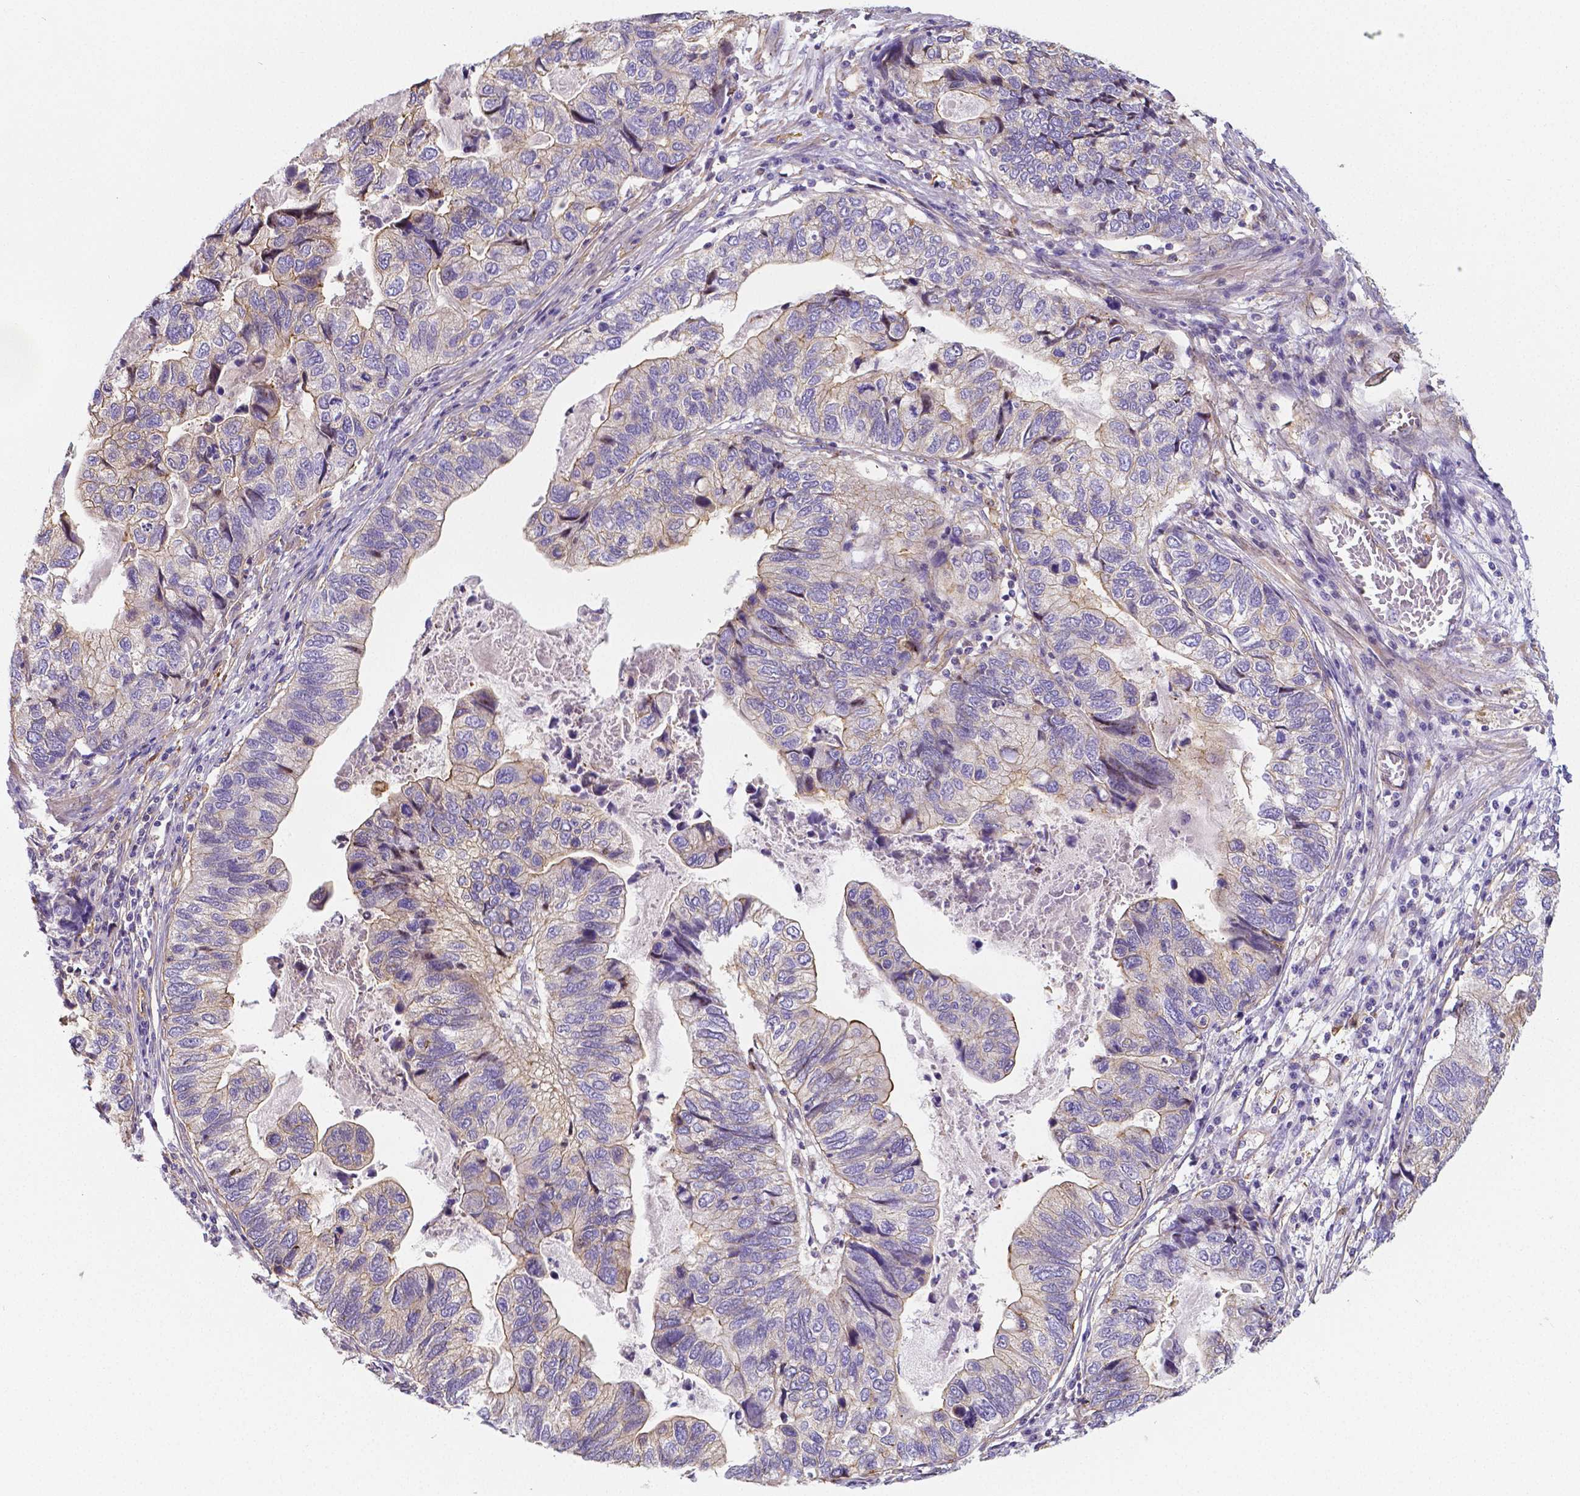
{"staining": {"intensity": "moderate", "quantity": "<25%", "location": "cytoplasmic/membranous"}, "tissue": "stomach cancer", "cell_type": "Tumor cells", "image_type": "cancer", "snomed": [{"axis": "morphology", "description": "Adenocarcinoma, NOS"}, {"axis": "topography", "description": "Stomach, upper"}], "caption": "Immunohistochemistry staining of adenocarcinoma (stomach), which shows low levels of moderate cytoplasmic/membranous expression in about <25% of tumor cells indicating moderate cytoplasmic/membranous protein staining. The staining was performed using DAB (3,3'-diaminobenzidine) (brown) for protein detection and nuclei were counterstained in hematoxylin (blue).", "gene": "CRMP1", "patient": {"sex": "female", "age": 67}}